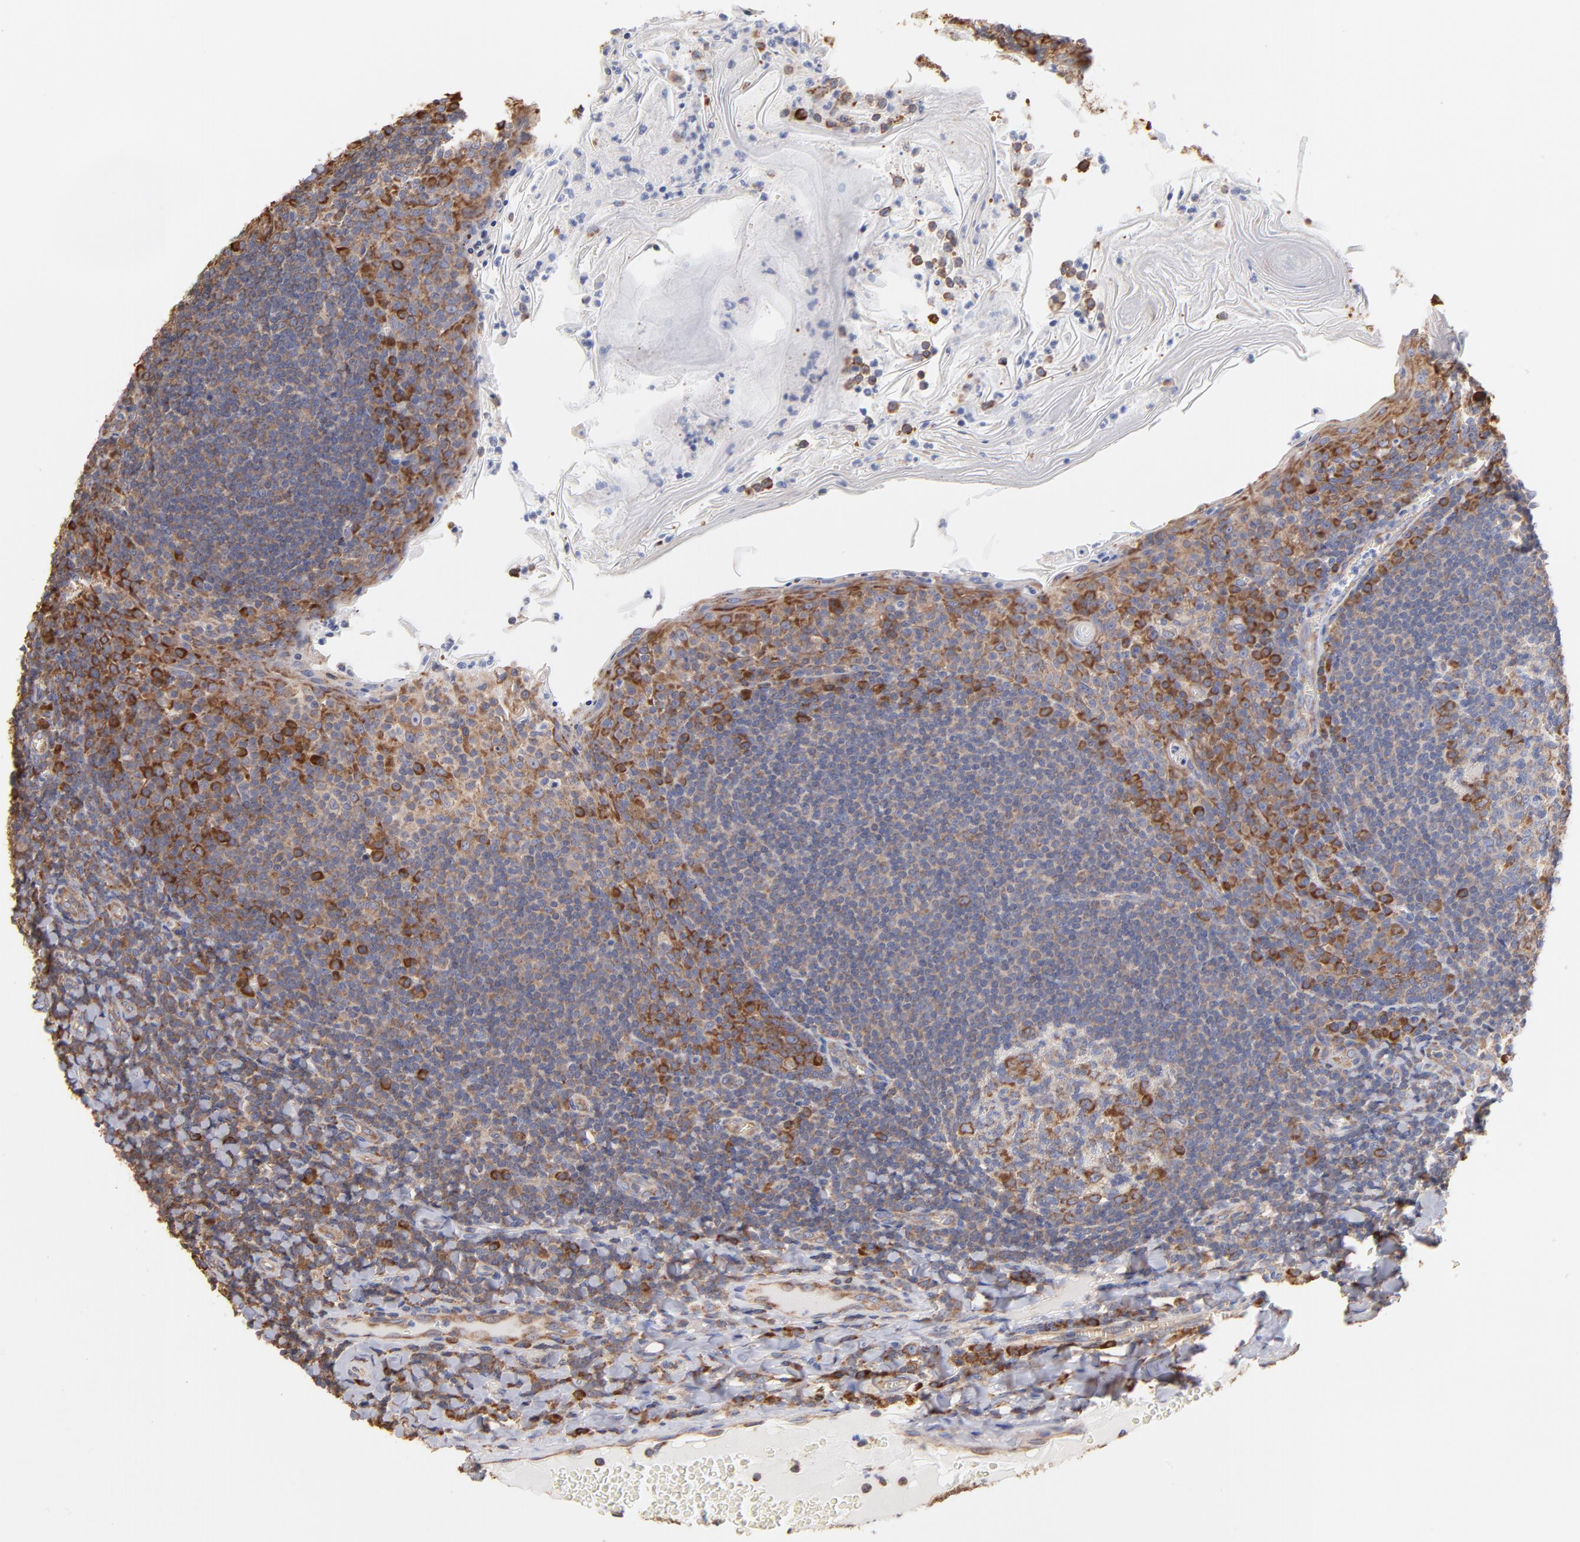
{"staining": {"intensity": "strong", "quantity": "<25%", "location": "cytoplasmic/membranous"}, "tissue": "tonsil", "cell_type": "Germinal center cells", "image_type": "normal", "snomed": [{"axis": "morphology", "description": "Normal tissue, NOS"}, {"axis": "topography", "description": "Tonsil"}], "caption": "This photomicrograph shows immunohistochemistry (IHC) staining of benign tonsil, with medium strong cytoplasmic/membranous positivity in about <25% of germinal center cells.", "gene": "RPL9", "patient": {"sex": "male", "age": 31}}